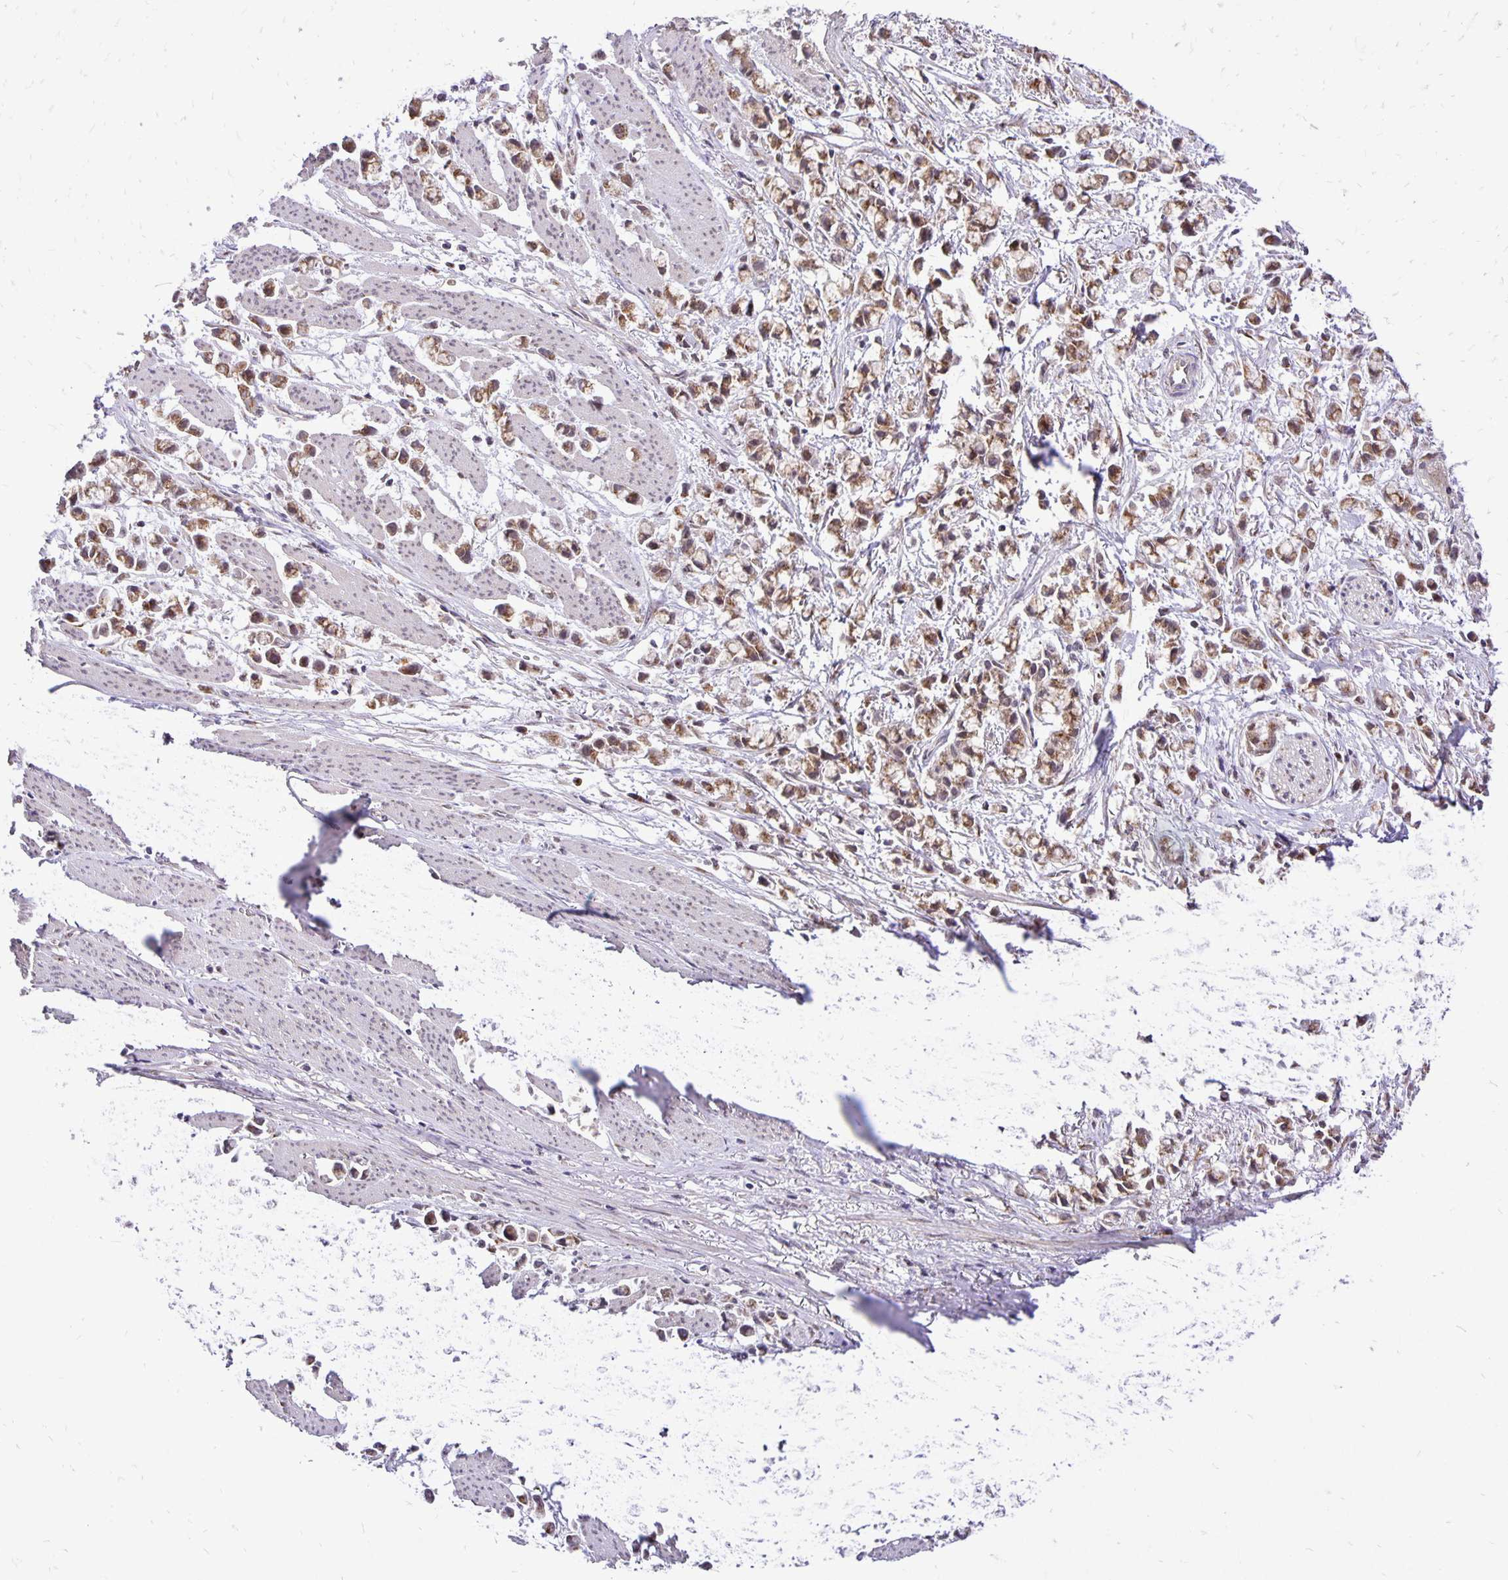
{"staining": {"intensity": "moderate", "quantity": ">75%", "location": "cytoplasmic/membranous"}, "tissue": "stomach cancer", "cell_type": "Tumor cells", "image_type": "cancer", "snomed": [{"axis": "morphology", "description": "Adenocarcinoma, NOS"}, {"axis": "topography", "description": "Stomach"}], "caption": "Immunohistochemical staining of stomach cancer demonstrates moderate cytoplasmic/membranous protein staining in about >75% of tumor cells.", "gene": "GOLGA5", "patient": {"sex": "female", "age": 81}}